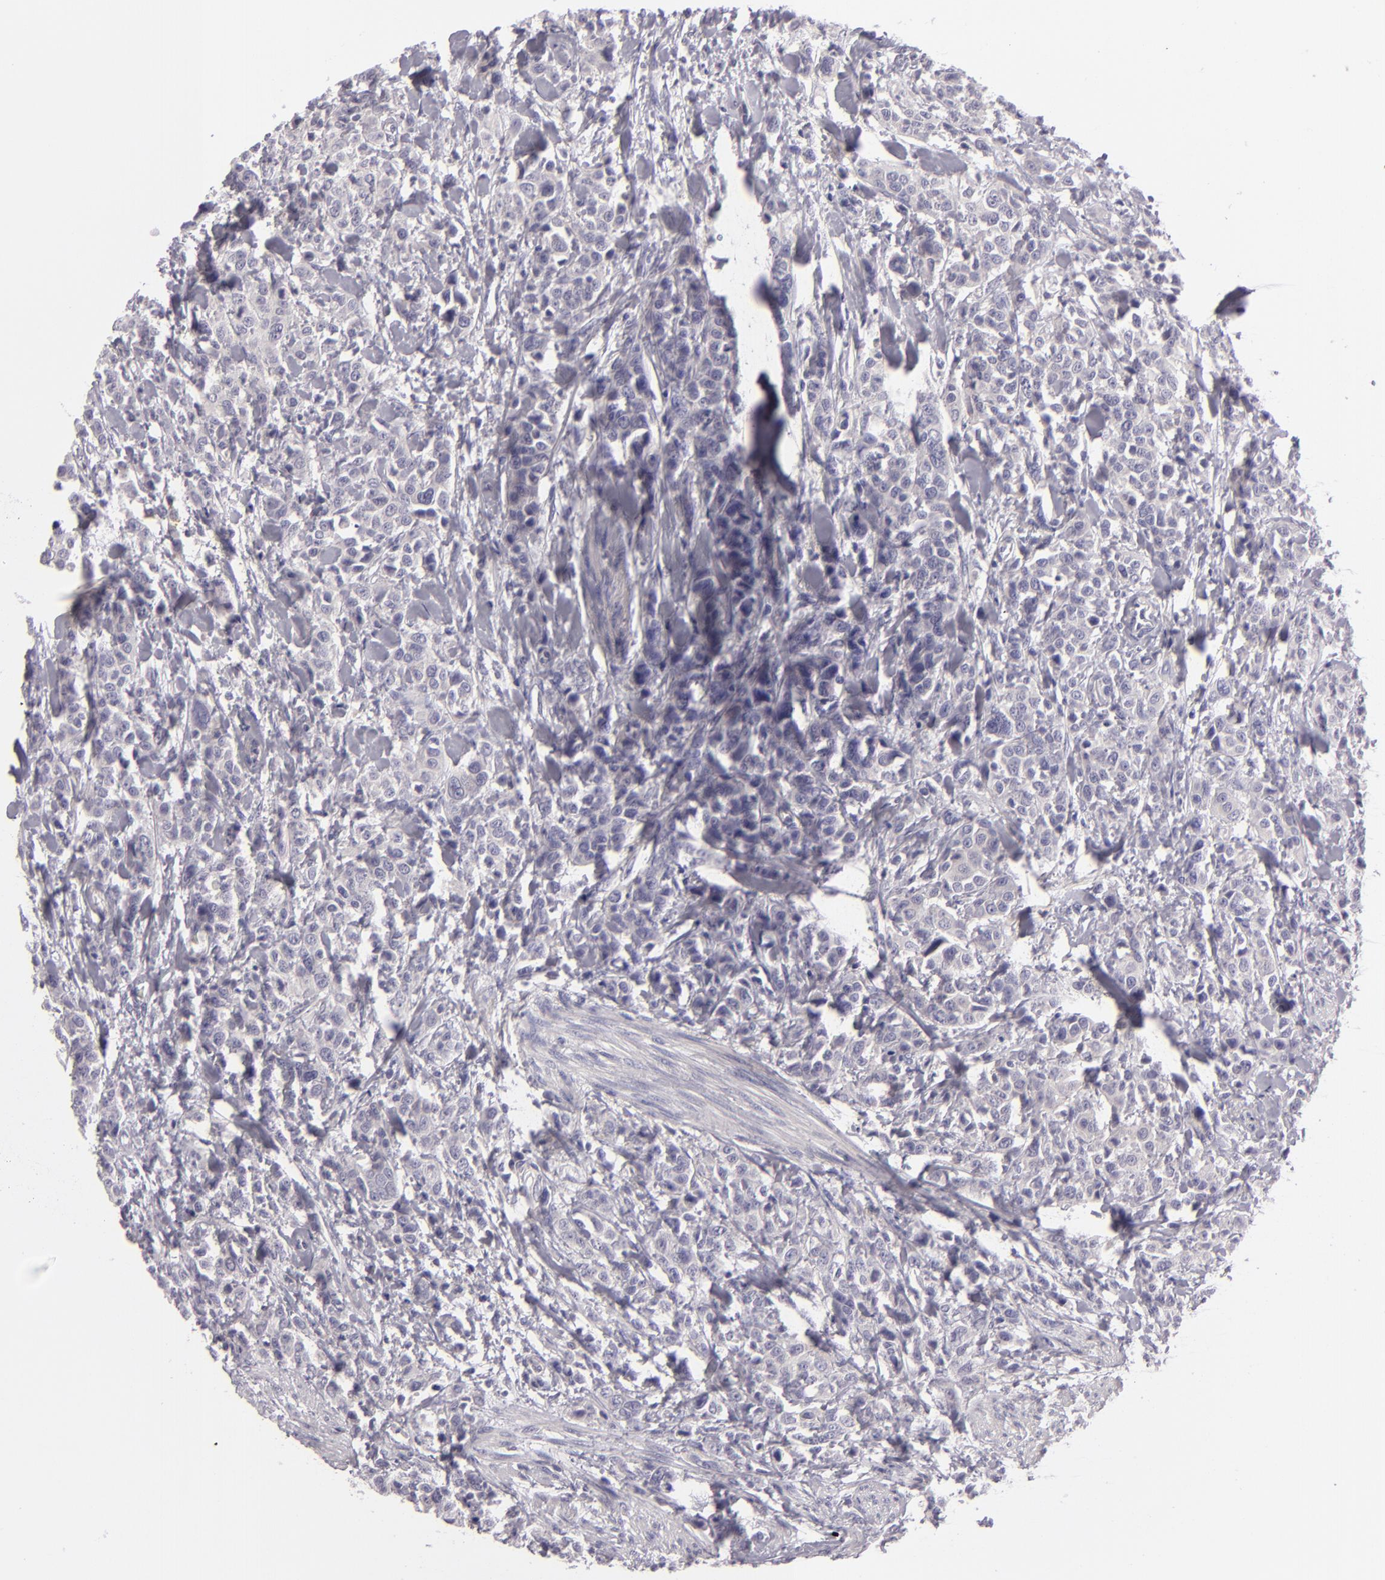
{"staining": {"intensity": "negative", "quantity": "none", "location": "none"}, "tissue": "urothelial cancer", "cell_type": "Tumor cells", "image_type": "cancer", "snomed": [{"axis": "morphology", "description": "Urothelial carcinoma, High grade"}, {"axis": "topography", "description": "Urinary bladder"}], "caption": "This is an immunohistochemistry (IHC) photomicrograph of human high-grade urothelial carcinoma. There is no staining in tumor cells.", "gene": "EGFL6", "patient": {"sex": "male", "age": 56}}